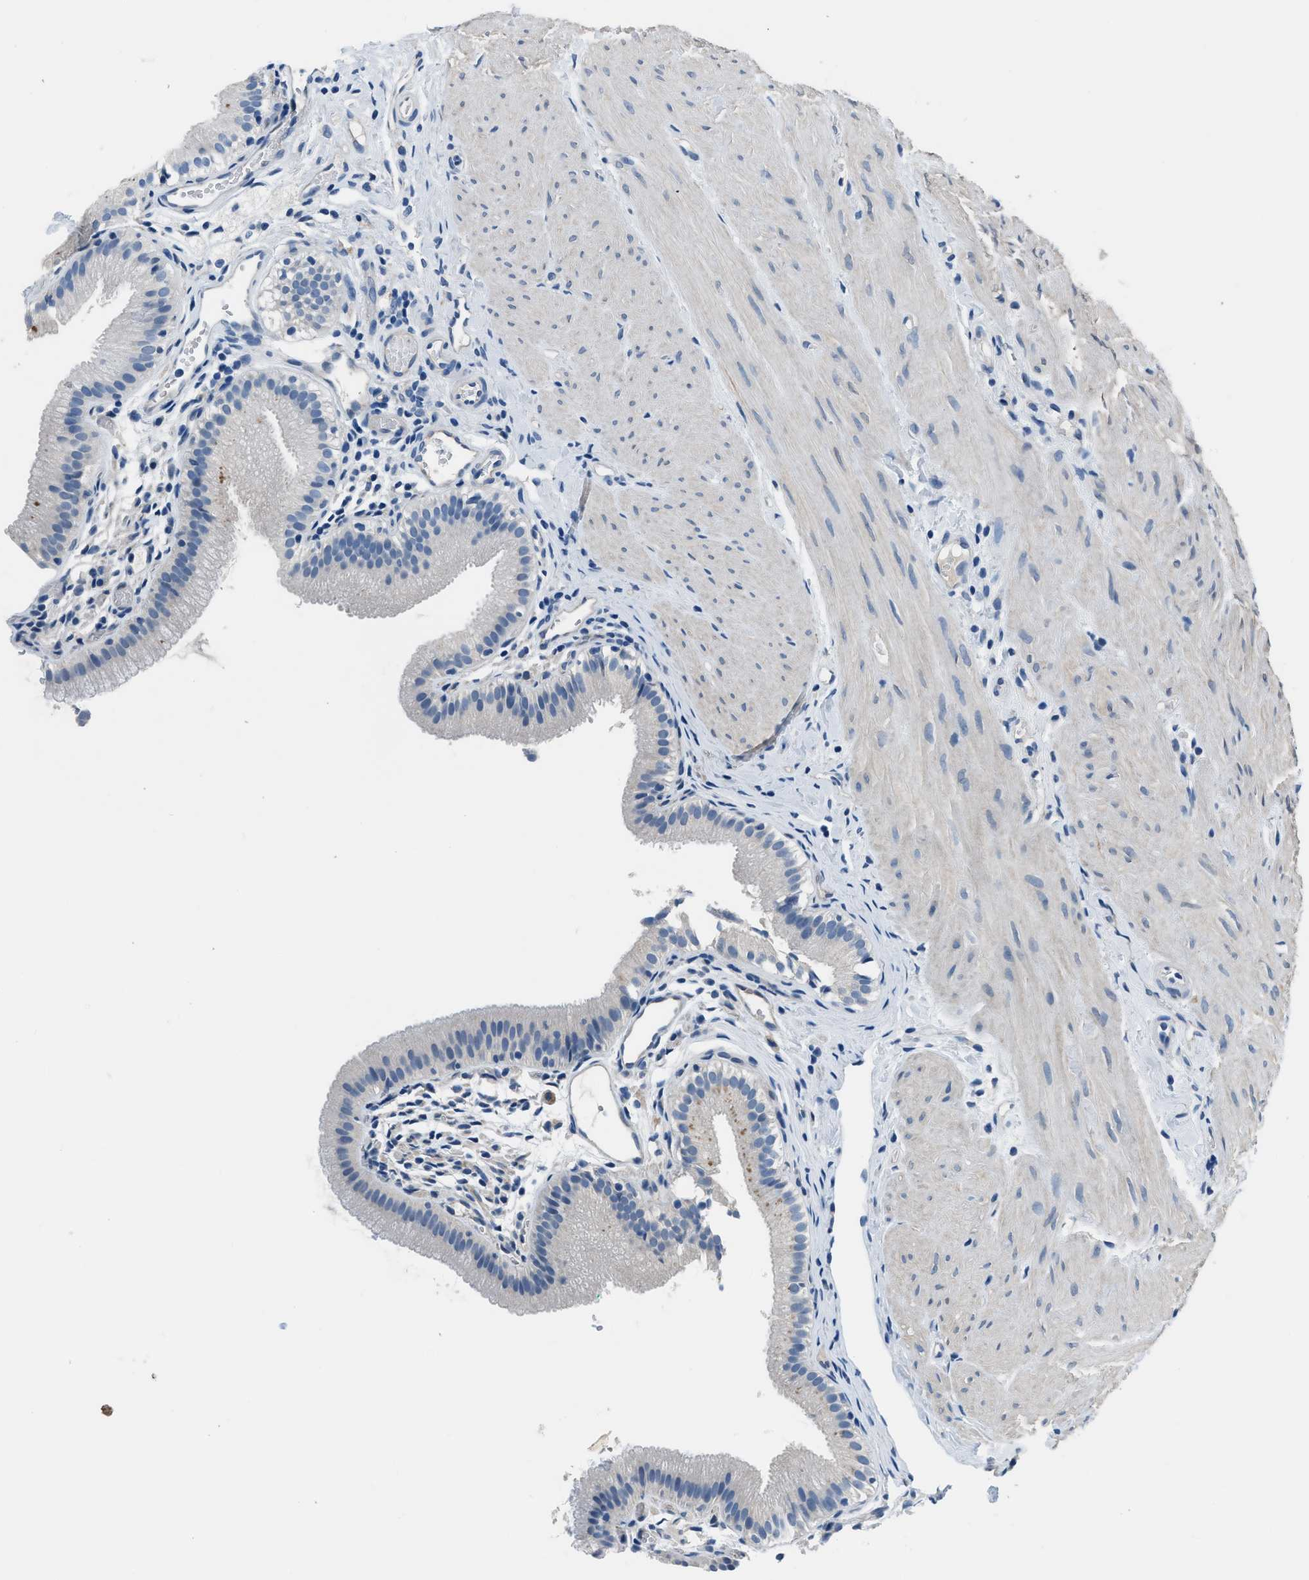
{"staining": {"intensity": "negative", "quantity": "none", "location": "none"}, "tissue": "gallbladder", "cell_type": "Glandular cells", "image_type": "normal", "snomed": [{"axis": "morphology", "description": "Normal tissue, NOS"}, {"axis": "topography", "description": "Gallbladder"}], "caption": "Immunohistochemistry of benign human gallbladder shows no positivity in glandular cells.", "gene": "GJA3", "patient": {"sex": "female", "age": 26}}